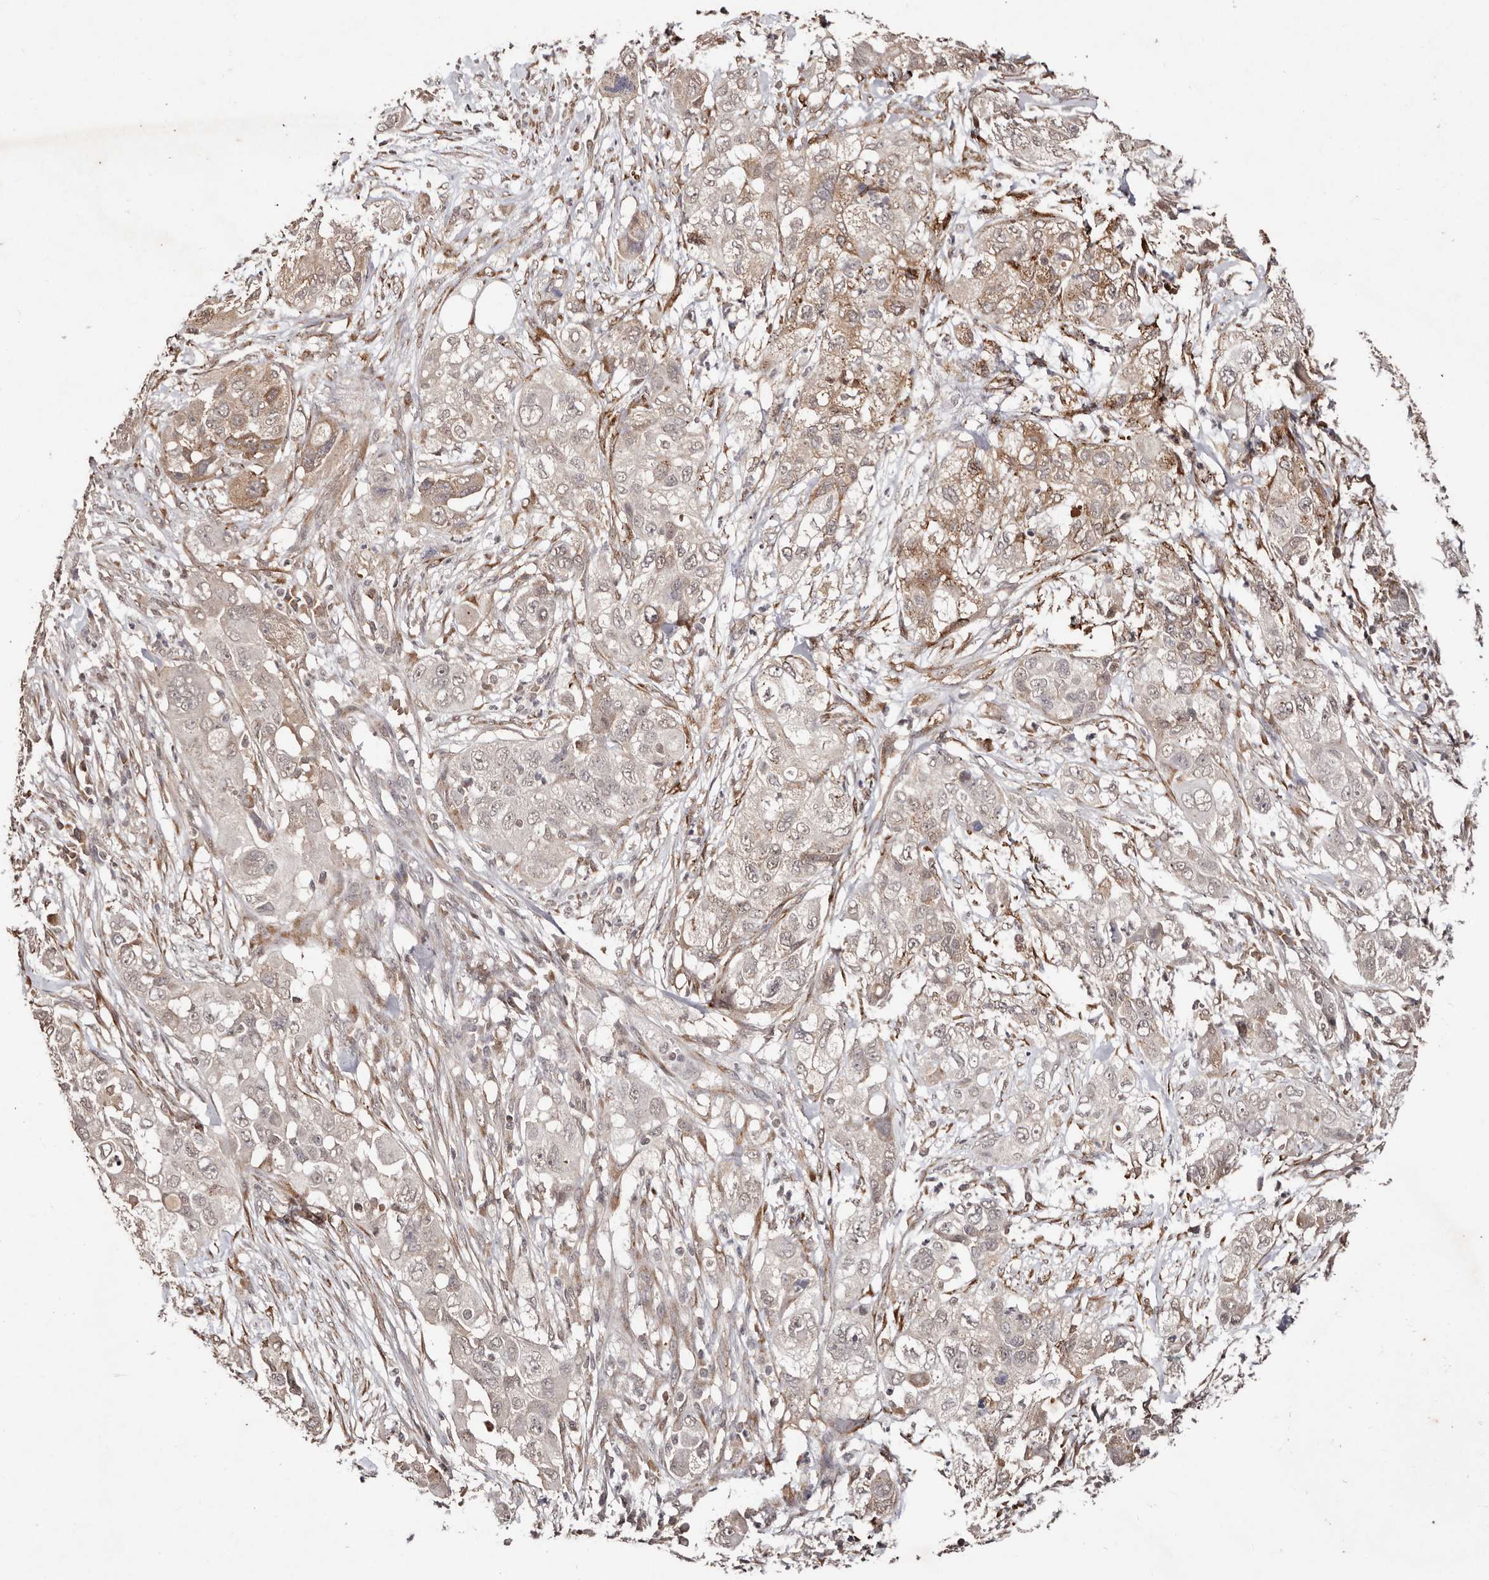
{"staining": {"intensity": "moderate", "quantity": "<25%", "location": "cytoplasmic/membranous"}, "tissue": "pancreatic cancer", "cell_type": "Tumor cells", "image_type": "cancer", "snomed": [{"axis": "morphology", "description": "Adenocarcinoma, NOS"}, {"axis": "topography", "description": "Pancreas"}], "caption": "Immunohistochemical staining of human pancreatic cancer (adenocarcinoma) shows low levels of moderate cytoplasmic/membranous staining in about <25% of tumor cells.", "gene": "BICRAL", "patient": {"sex": "female", "age": 78}}